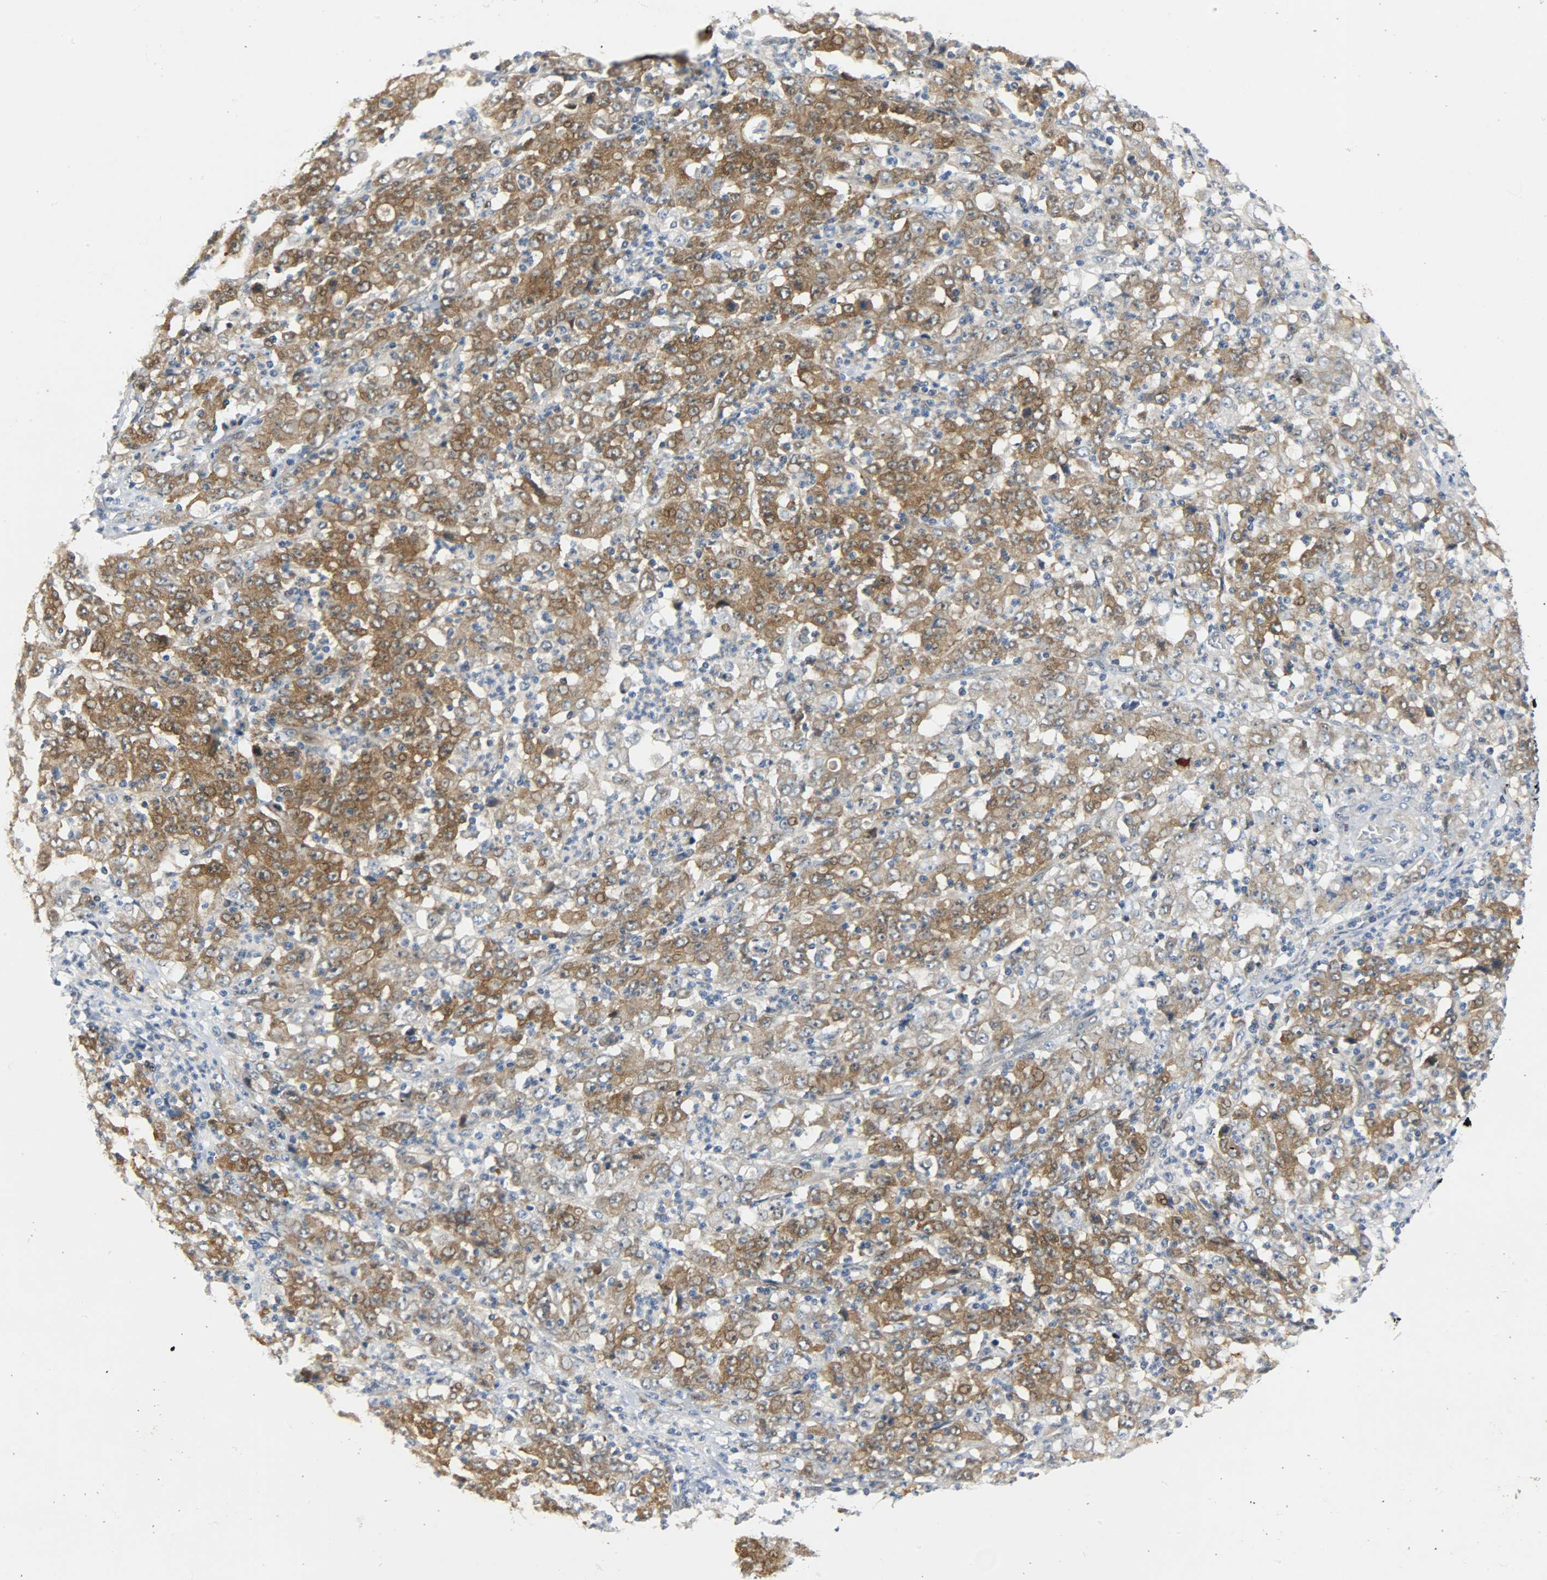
{"staining": {"intensity": "moderate", "quantity": ">75%", "location": "cytoplasmic/membranous"}, "tissue": "stomach cancer", "cell_type": "Tumor cells", "image_type": "cancer", "snomed": [{"axis": "morphology", "description": "Adenocarcinoma, NOS"}, {"axis": "topography", "description": "Stomach, lower"}], "caption": "Immunohistochemical staining of human stomach cancer (adenocarcinoma) reveals medium levels of moderate cytoplasmic/membranous staining in approximately >75% of tumor cells. Ihc stains the protein of interest in brown and the nuclei are stained blue.", "gene": "EIF4EBP1", "patient": {"sex": "female", "age": 71}}